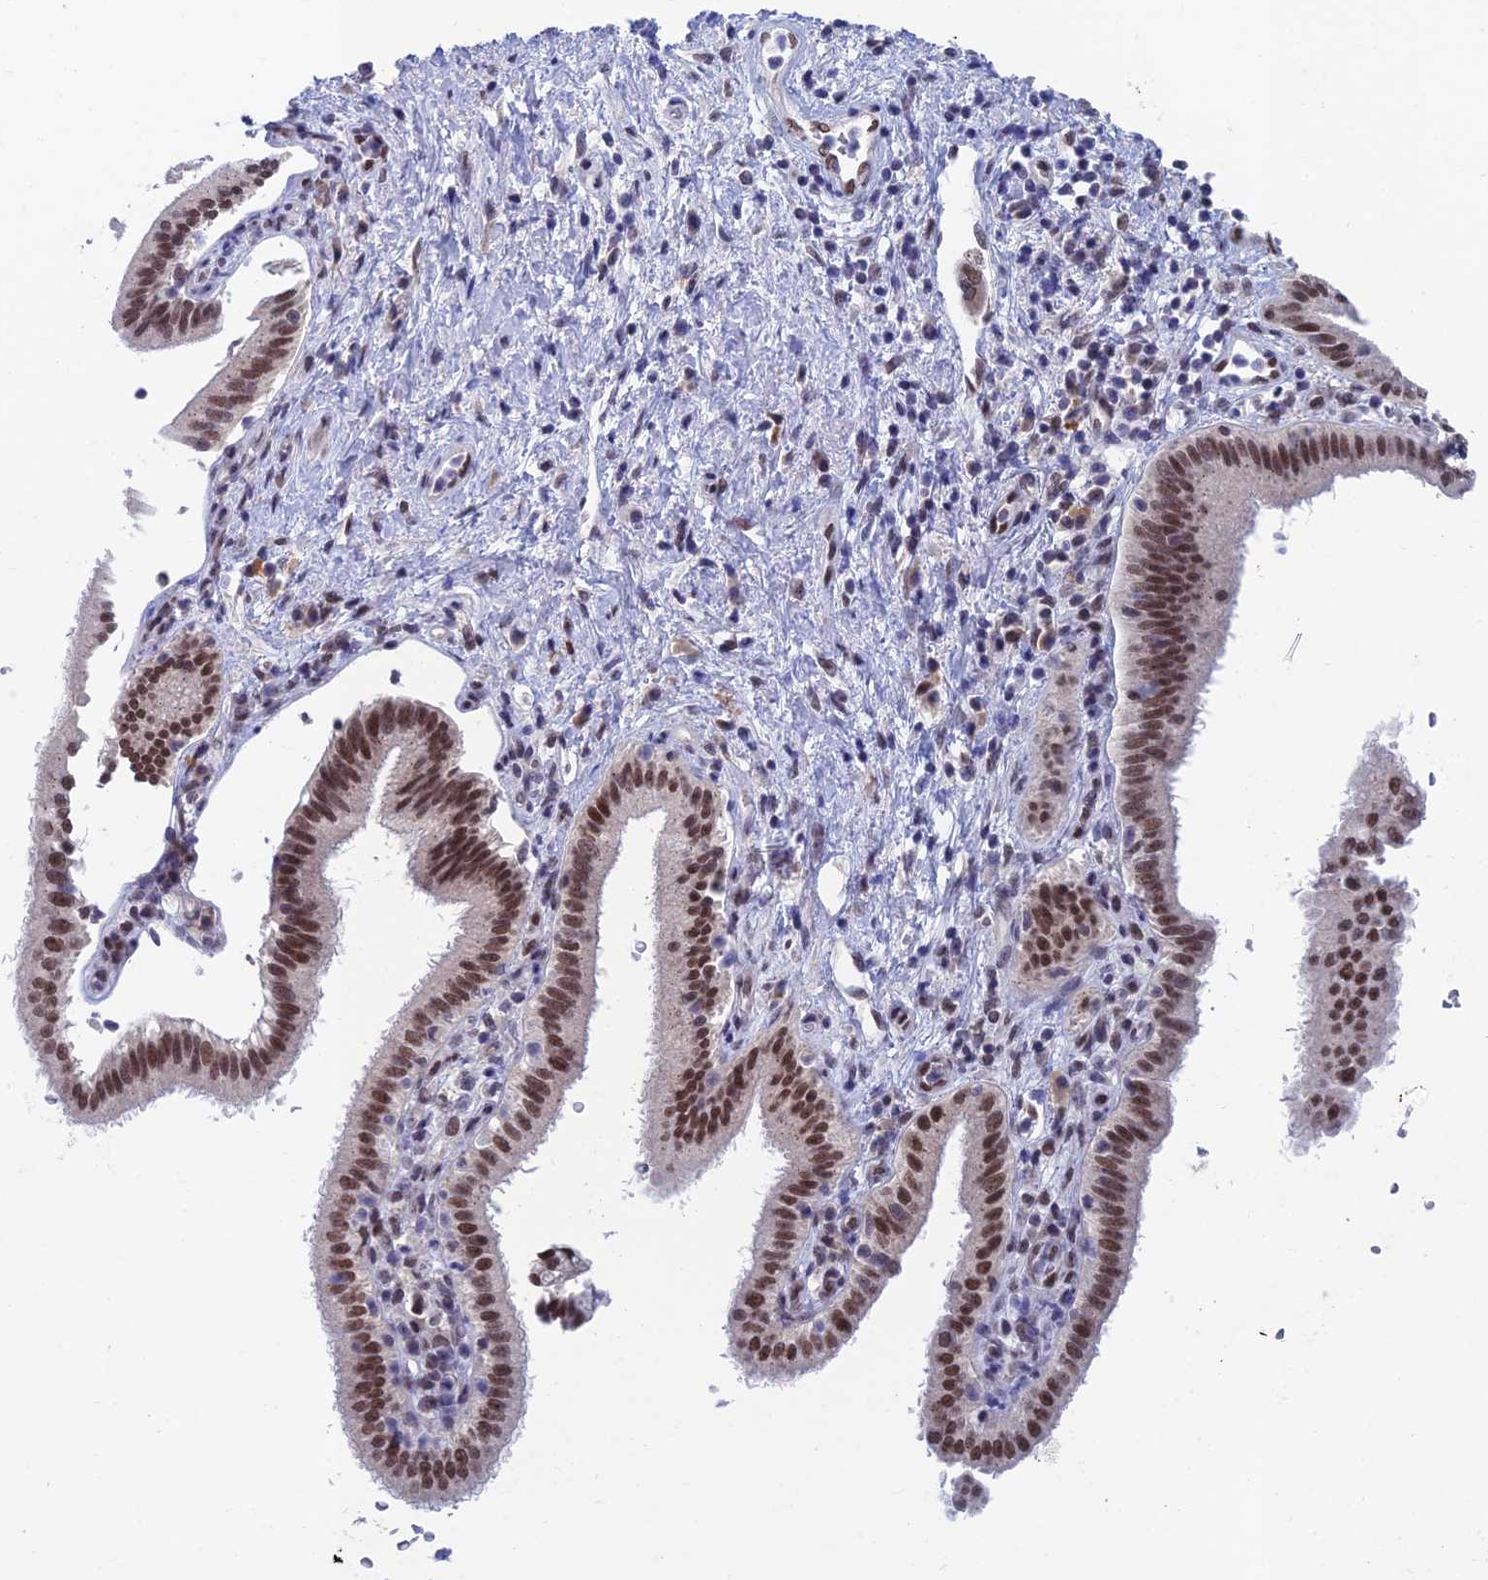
{"staining": {"intensity": "moderate", "quantity": ">75%", "location": "nuclear"}, "tissue": "pancreatic cancer", "cell_type": "Tumor cells", "image_type": "cancer", "snomed": [{"axis": "morphology", "description": "Adenocarcinoma, NOS"}, {"axis": "topography", "description": "Pancreas"}], "caption": "Protein staining of adenocarcinoma (pancreatic) tissue reveals moderate nuclear staining in approximately >75% of tumor cells.", "gene": "NABP2", "patient": {"sex": "female", "age": 73}}